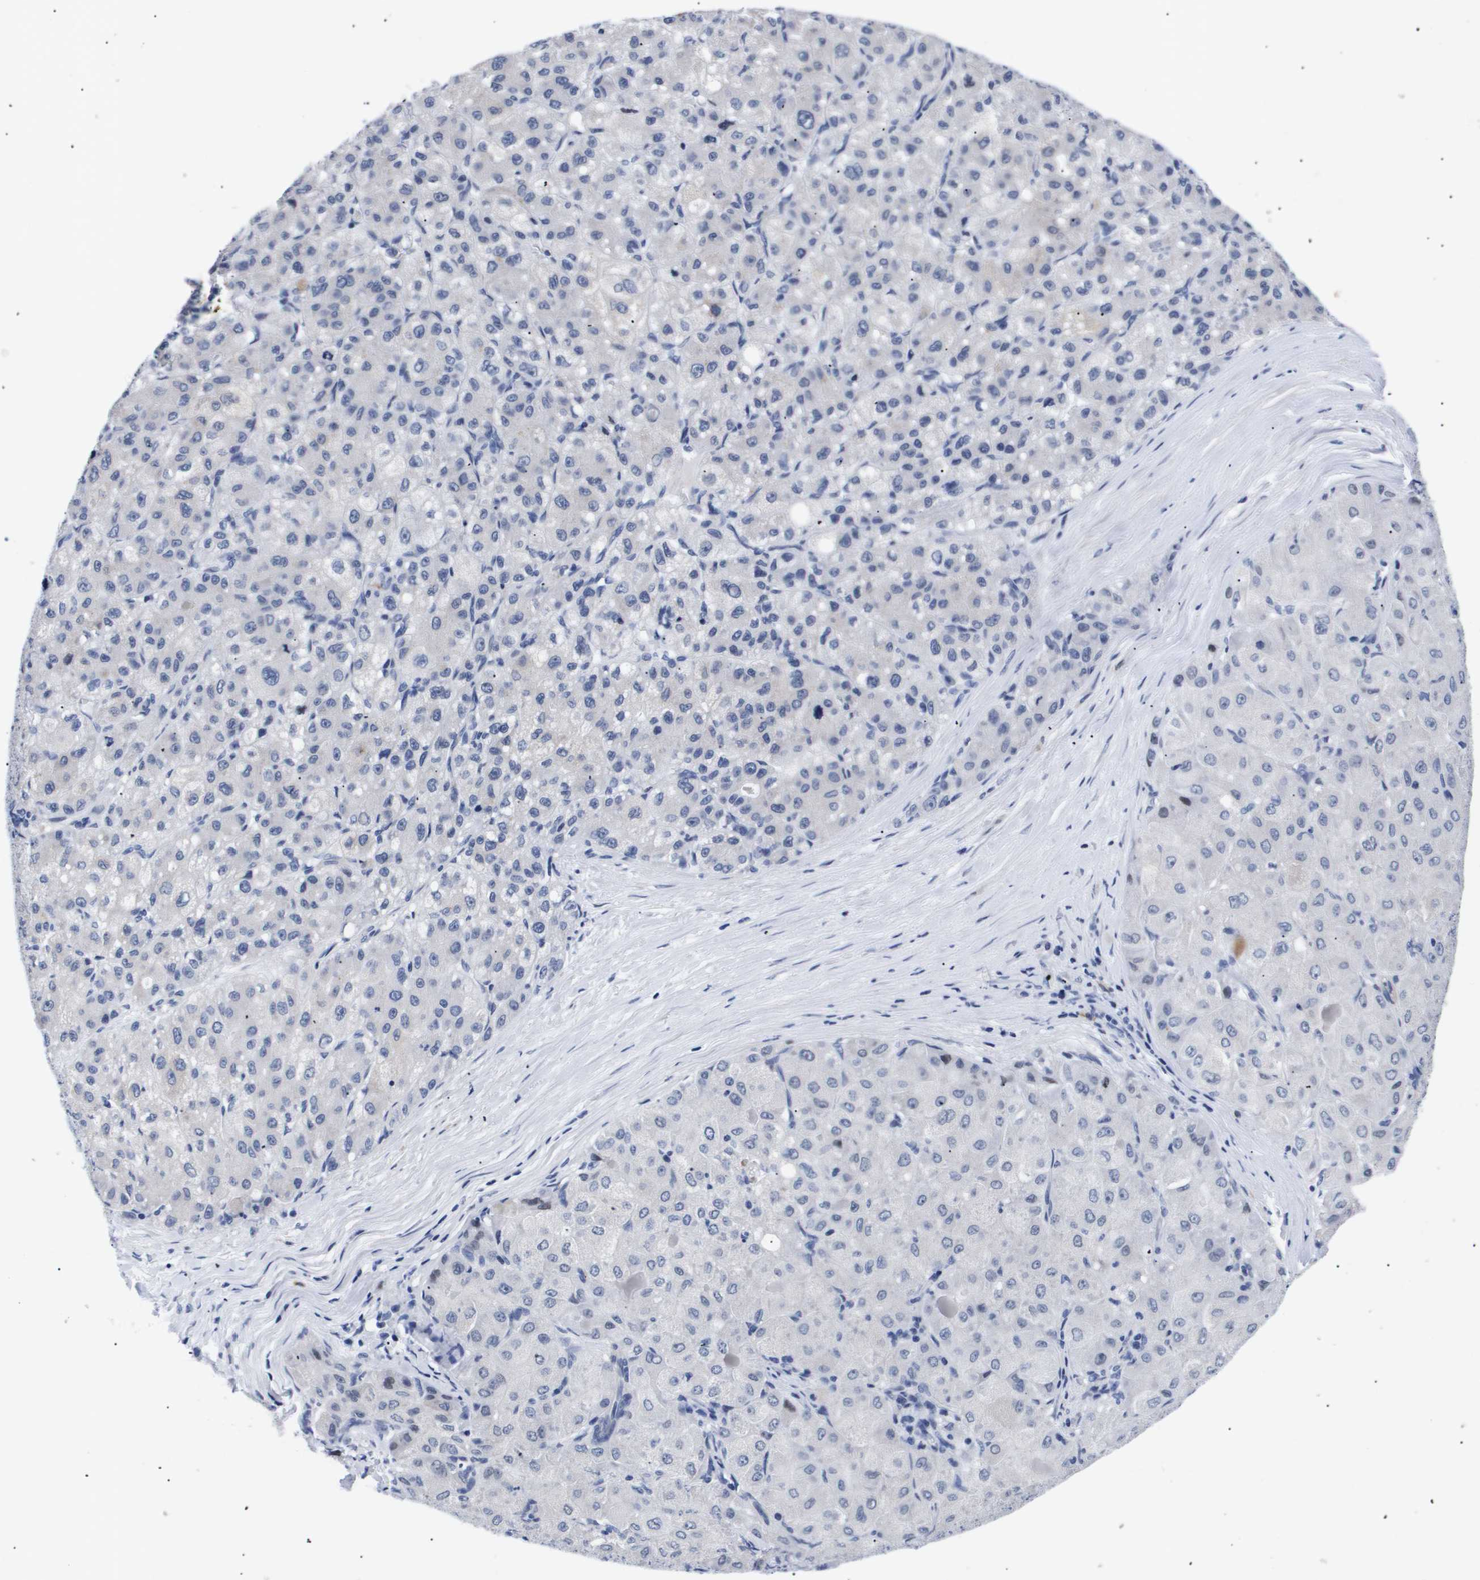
{"staining": {"intensity": "negative", "quantity": "none", "location": "none"}, "tissue": "liver cancer", "cell_type": "Tumor cells", "image_type": "cancer", "snomed": [{"axis": "morphology", "description": "Carcinoma, Hepatocellular, NOS"}, {"axis": "topography", "description": "Liver"}], "caption": "A high-resolution photomicrograph shows IHC staining of hepatocellular carcinoma (liver), which demonstrates no significant staining in tumor cells.", "gene": "SHD", "patient": {"sex": "male", "age": 80}}